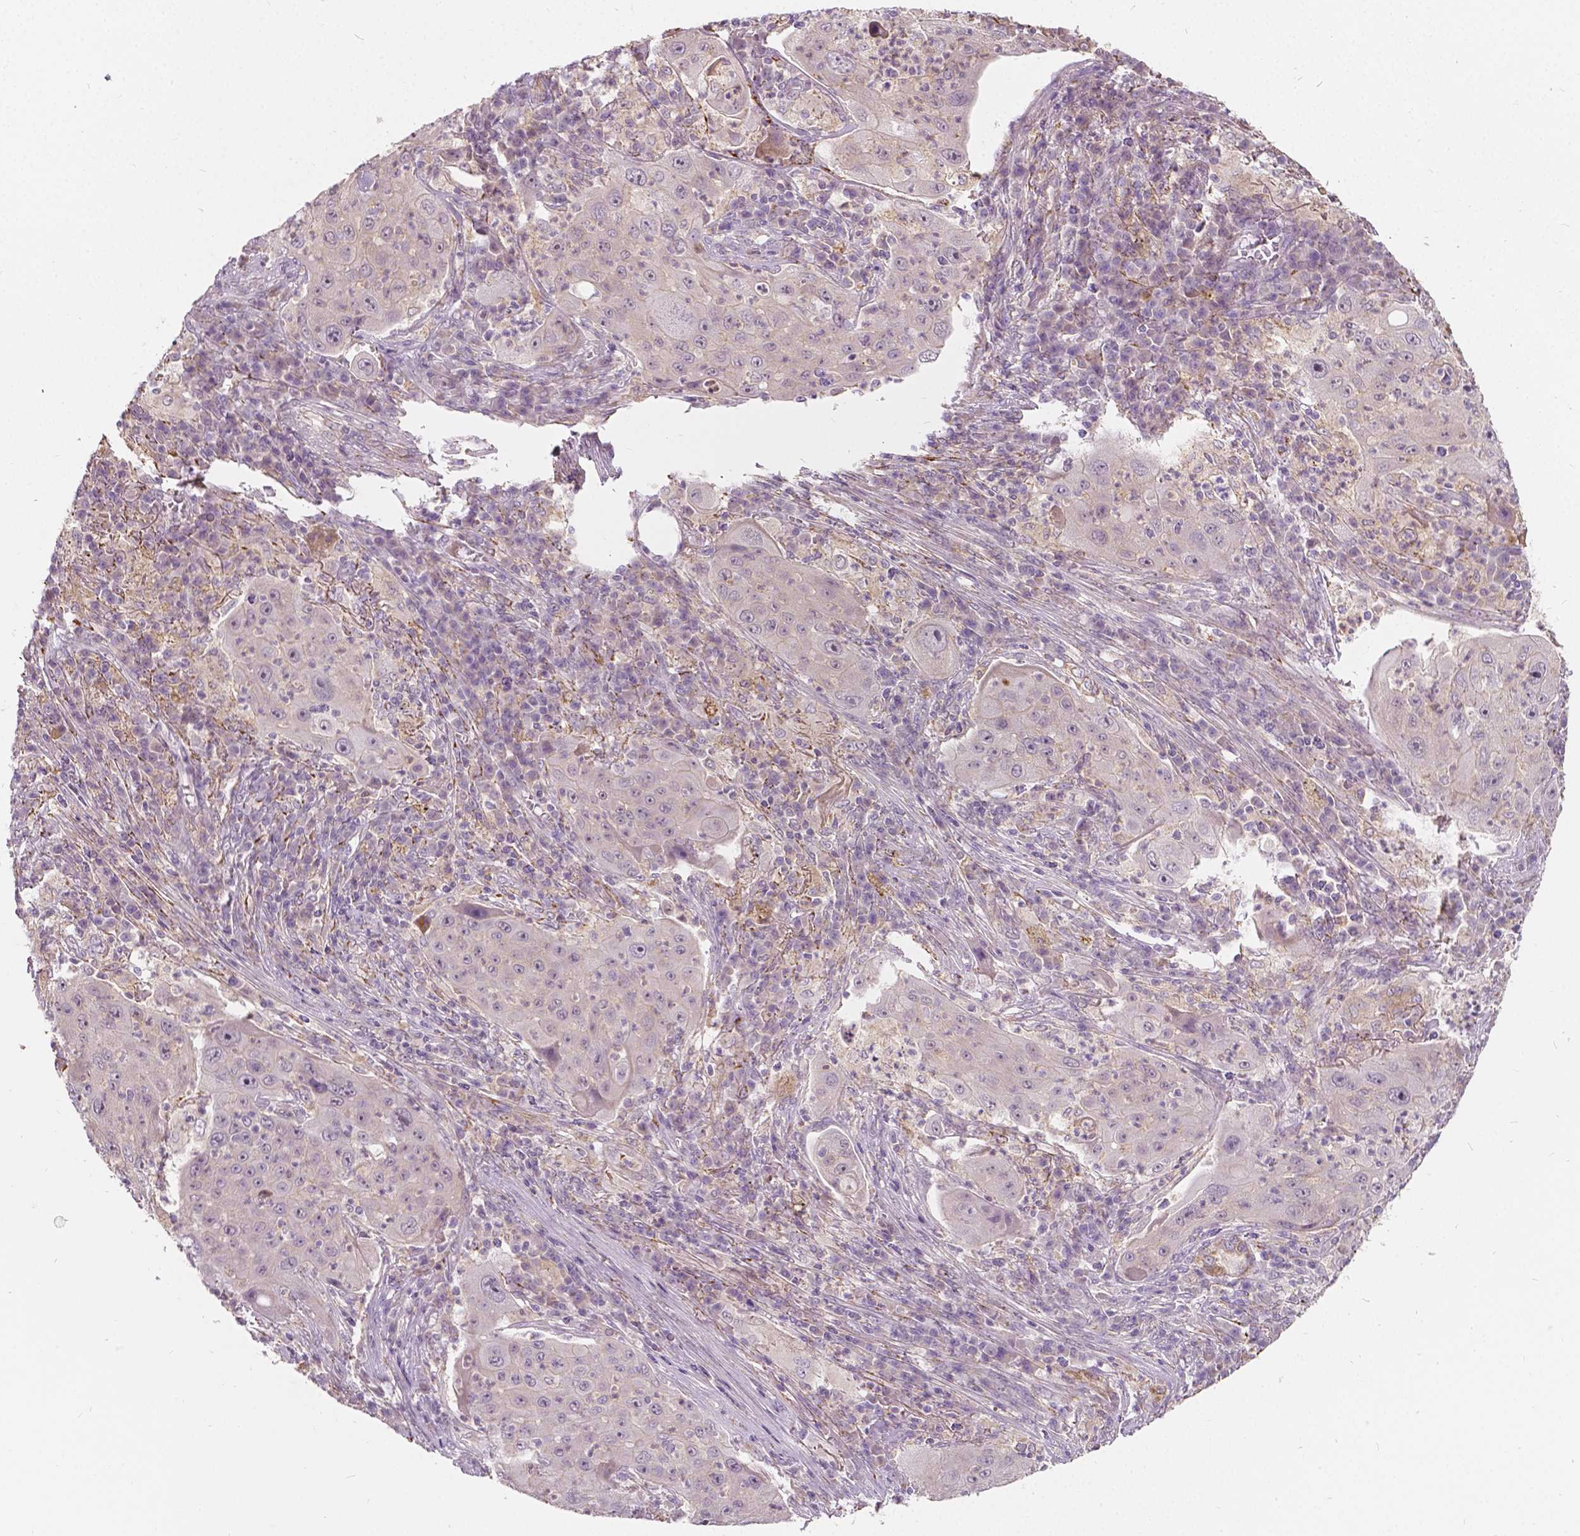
{"staining": {"intensity": "weak", "quantity": "<25%", "location": "nuclear"}, "tissue": "lung cancer", "cell_type": "Tumor cells", "image_type": "cancer", "snomed": [{"axis": "morphology", "description": "Squamous cell carcinoma, NOS"}, {"axis": "topography", "description": "Lung"}], "caption": "DAB (3,3'-diaminobenzidine) immunohistochemical staining of human lung cancer displays no significant positivity in tumor cells.", "gene": "DLX6", "patient": {"sex": "female", "age": 59}}